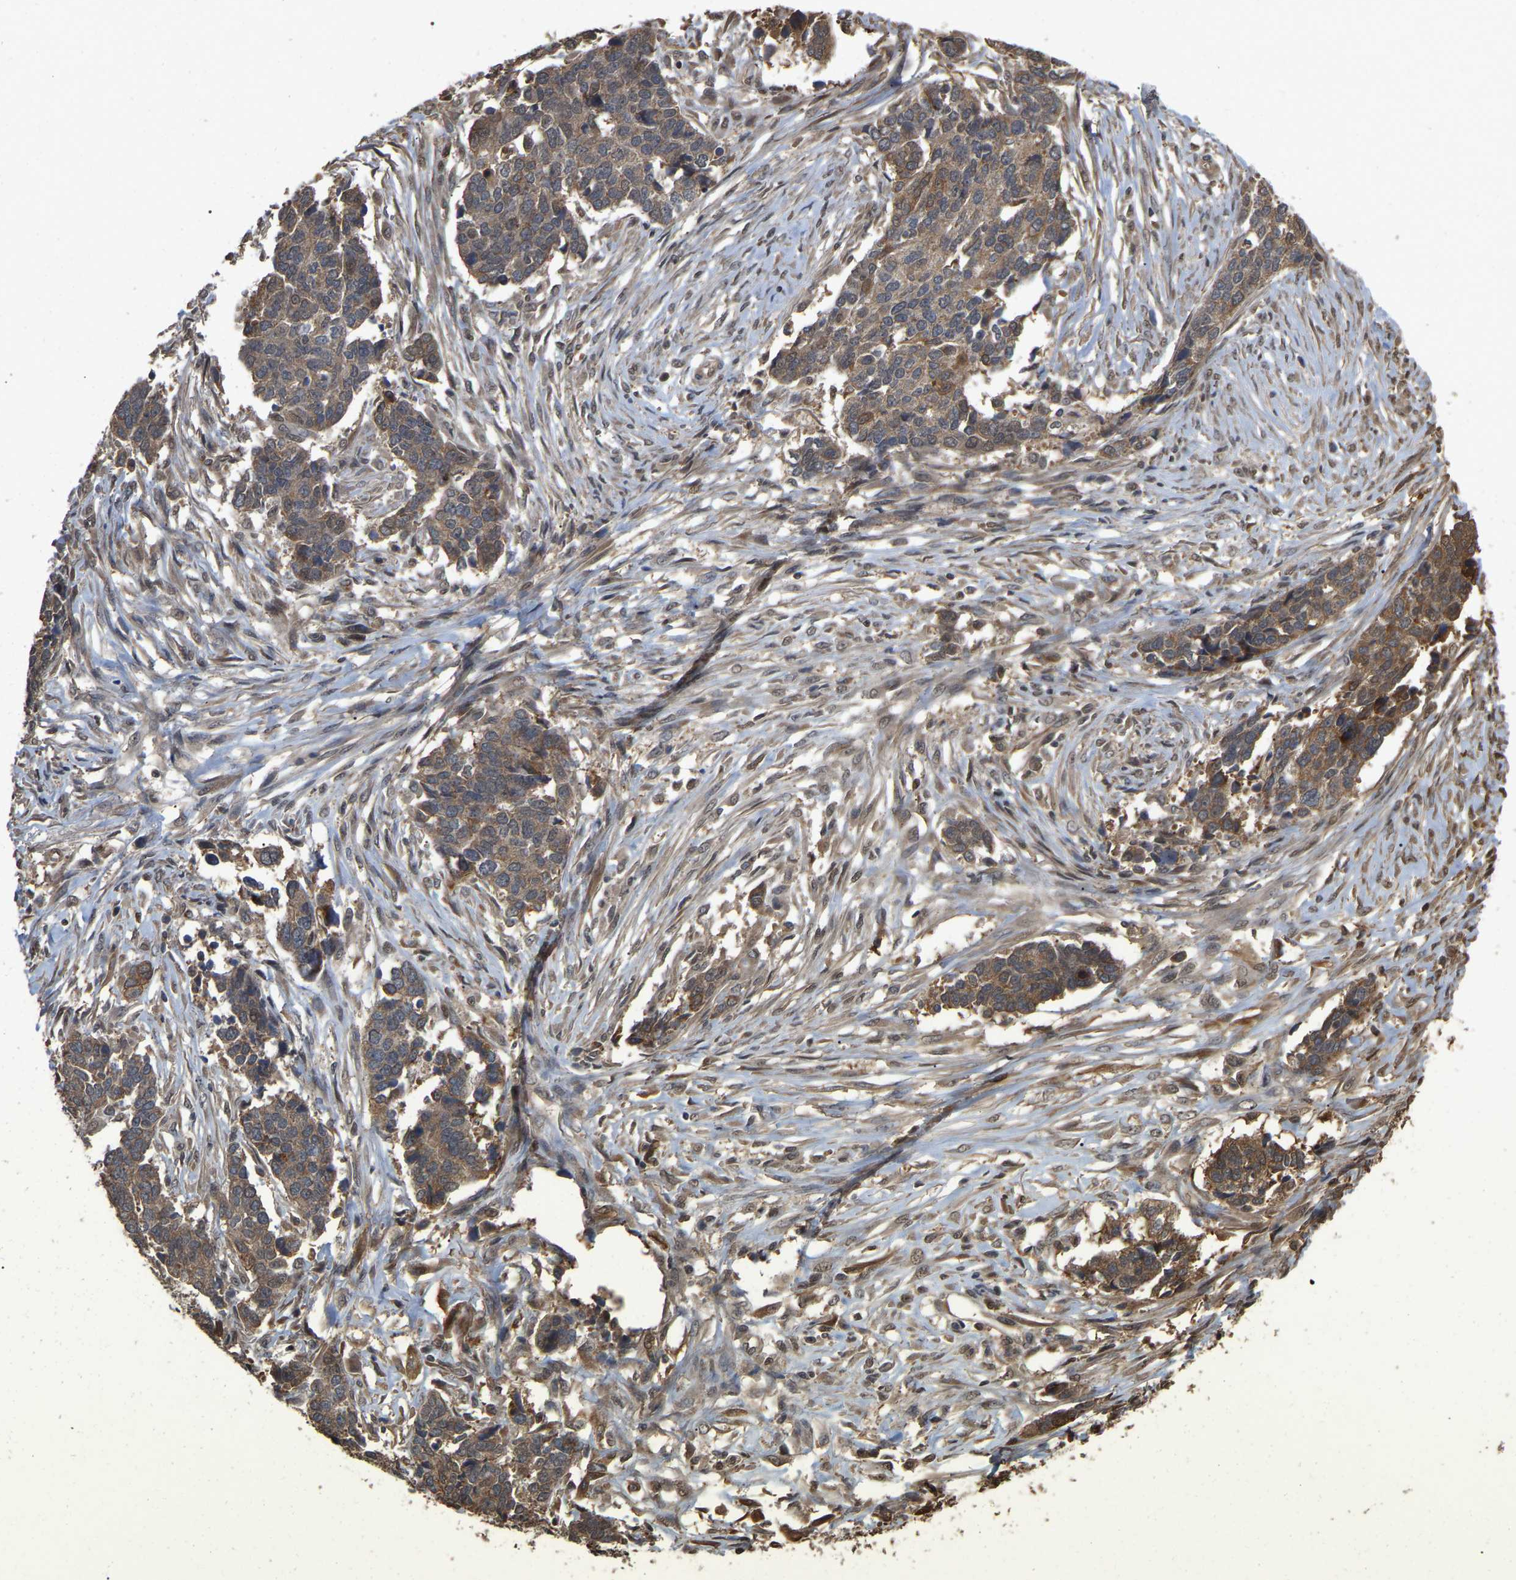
{"staining": {"intensity": "moderate", "quantity": "25%-75%", "location": "cytoplasmic/membranous"}, "tissue": "ovarian cancer", "cell_type": "Tumor cells", "image_type": "cancer", "snomed": [{"axis": "morphology", "description": "Cystadenocarcinoma, serous, NOS"}, {"axis": "topography", "description": "Ovary"}], "caption": "Ovarian cancer (serous cystadenocarcinoma) was stained to show a protein in brown. There is medium levels of moderate cytoplasmic/membranous positivity in about 25%-75% of tumor cells. (Stains: DAB (3,3'-diaminobenzidine) in brown, nuclei in blue, Microscopy: brightfield microscopy at high magnification).", "gene": "FAM219A", "patient": {"sex": "female", "age": 44}}